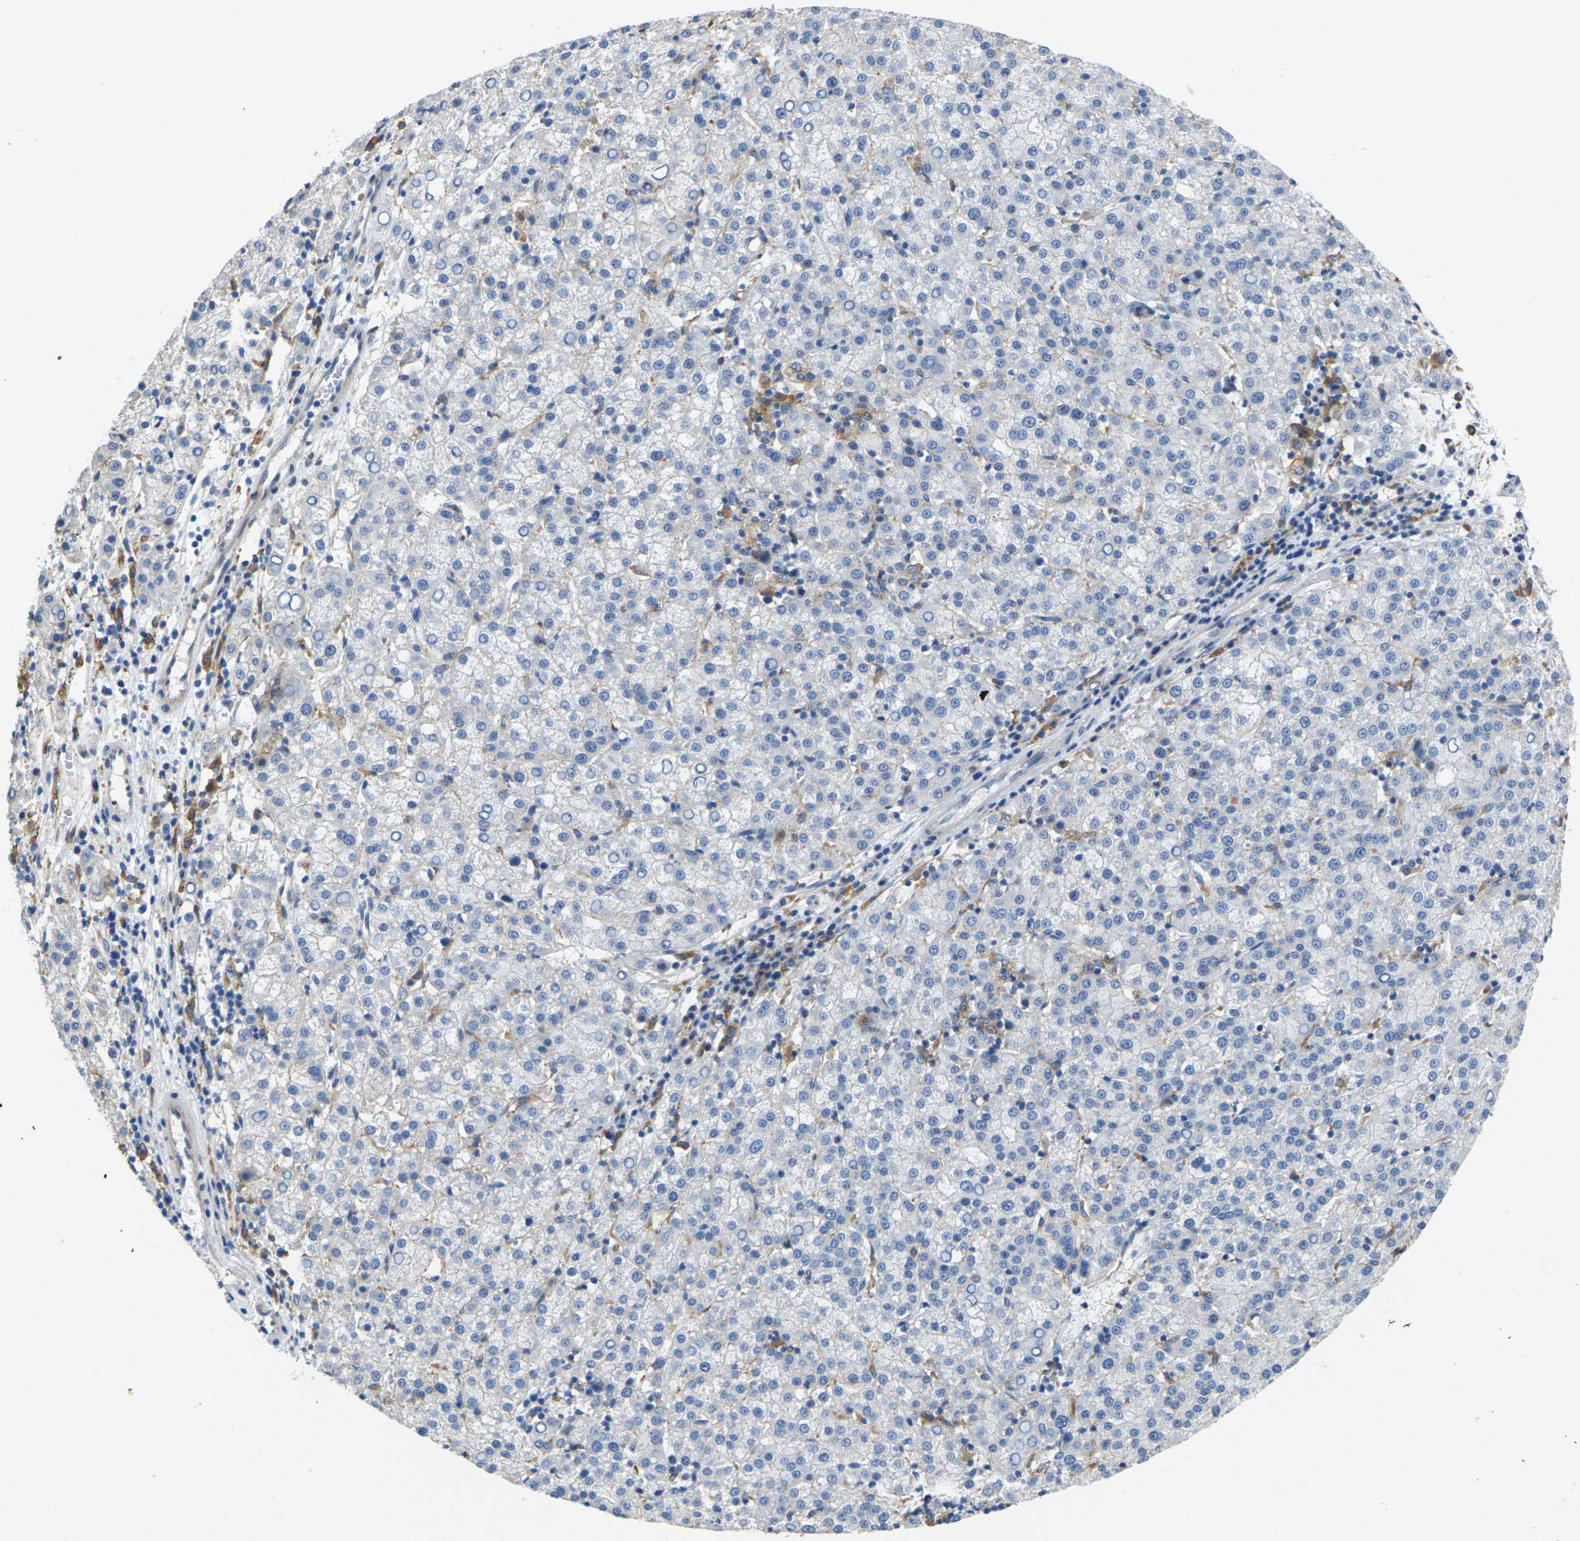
{"staining": {"intensity": "negative", "quantity": "none", "location": "none"}, "tissue": "liver cancer", "cell_type": "Tumor cells", "image_type": "cancer", "snomed": [{"axis": "morphology", "description": "Carcinoma, Hepatocellular, NOS"}, {"axis": "topography", "description": "Liver"}], "caption": "Tumor cells show no significant positivity in liver cancer. (DAB IHC visualized using brightfield microscopy, high magnification).", "gene": "SCNN1A", "patient": {"sex": "female", "age": 58}}